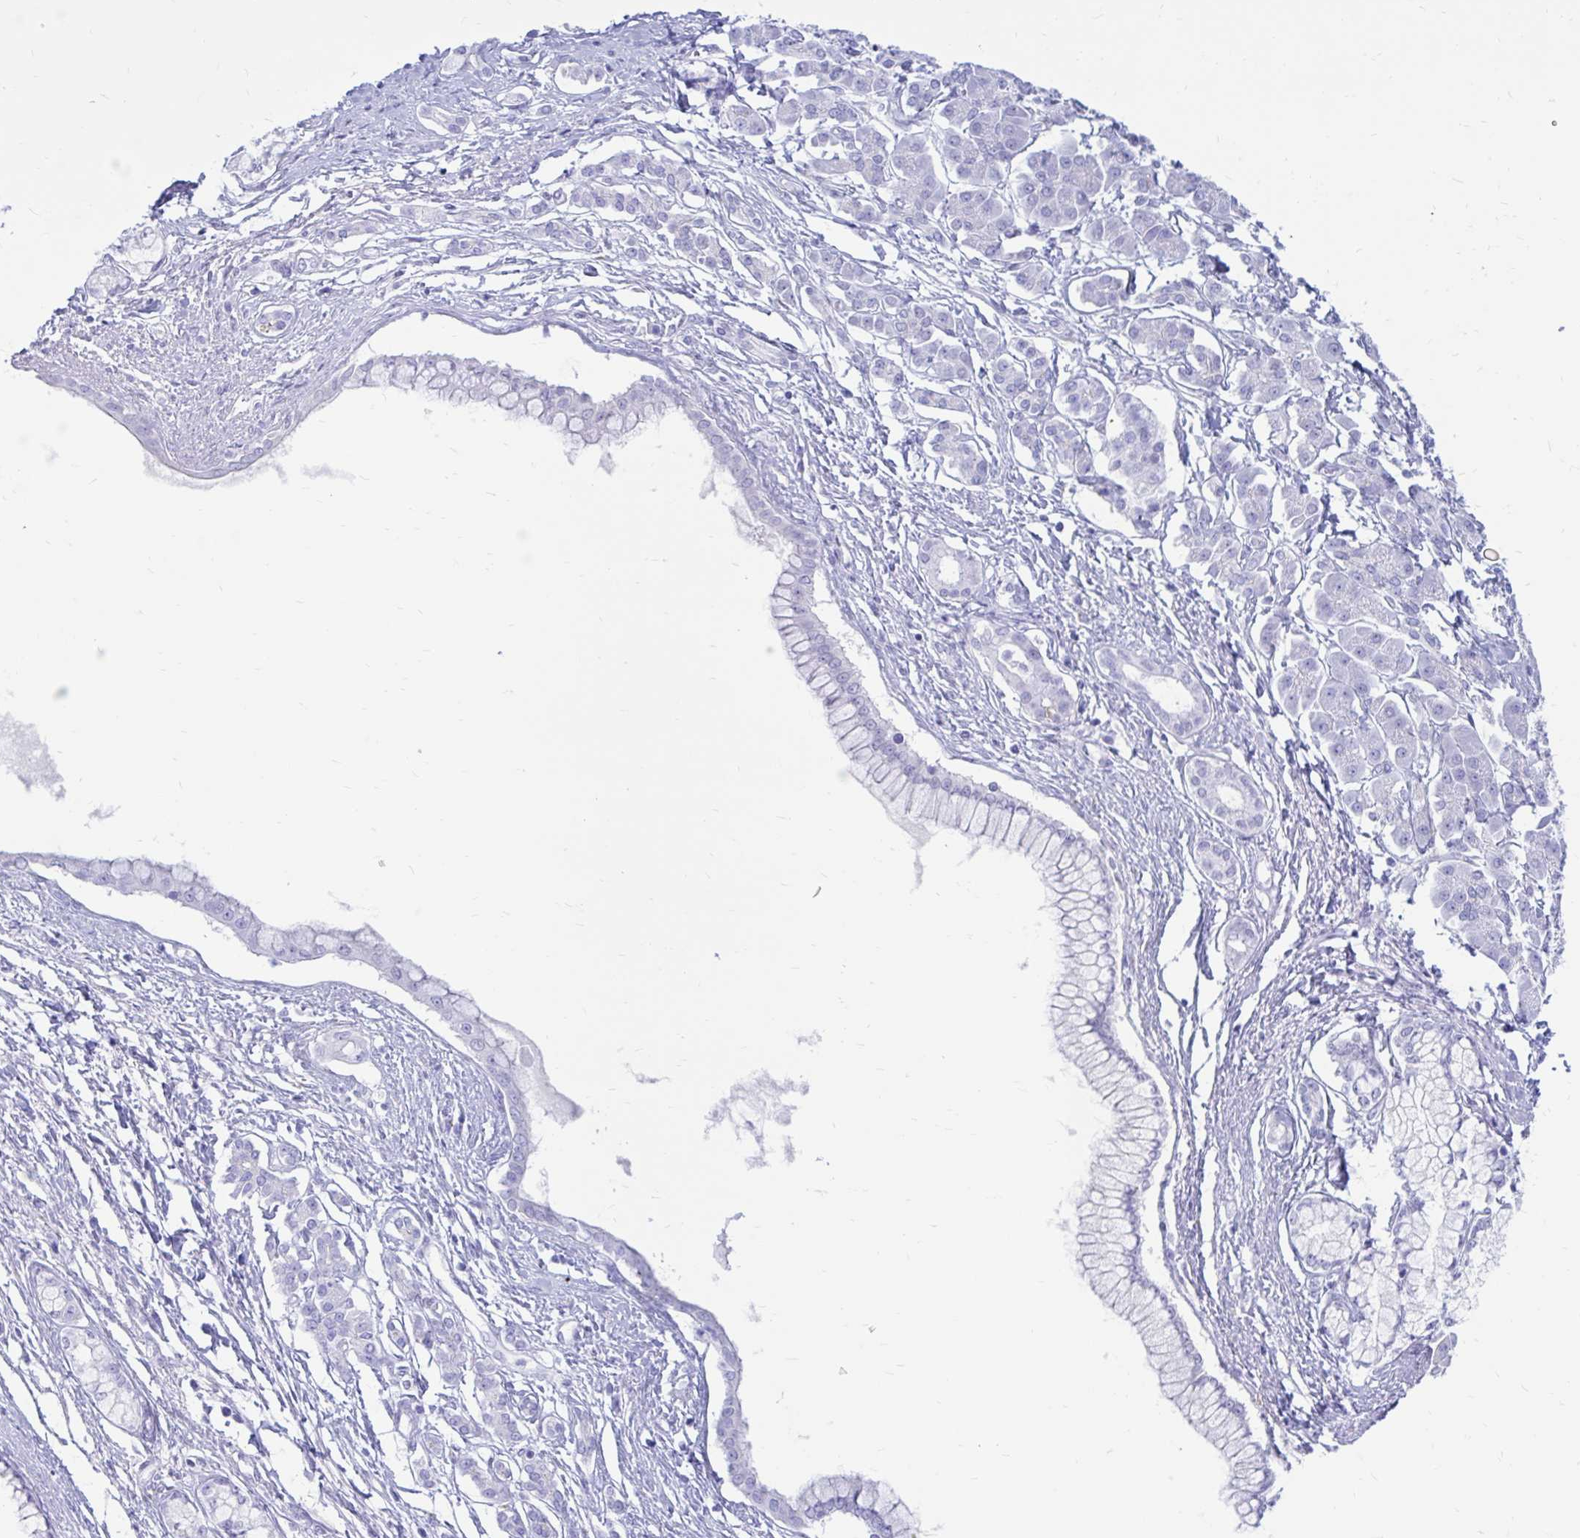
{"staining": {"intensity": "negative", "quantity": "none", "location": "none"}, "tissue": "pancreatic cancer", "cell_type": "Tumor cells", "image_type": "cancer", "snomed": [{"axis": "morphology", "description": "Adenocarcinoma, NOS"}, {"axis": "topography", "description": "Pancreas"}], "caption": "Immunohistochemical staining of pancreatic adenocarcinoma shows no significant expression in tumor cells. (Stains: DAB (3,3'-diaminobenzidine) immunohistochemistry (IHC) with hematoxylin counter stain, Microscopy: brightfield microscopy at high magnification).", "gene": "IGSF5", "patient": {"sex": "male", "age": 70}}